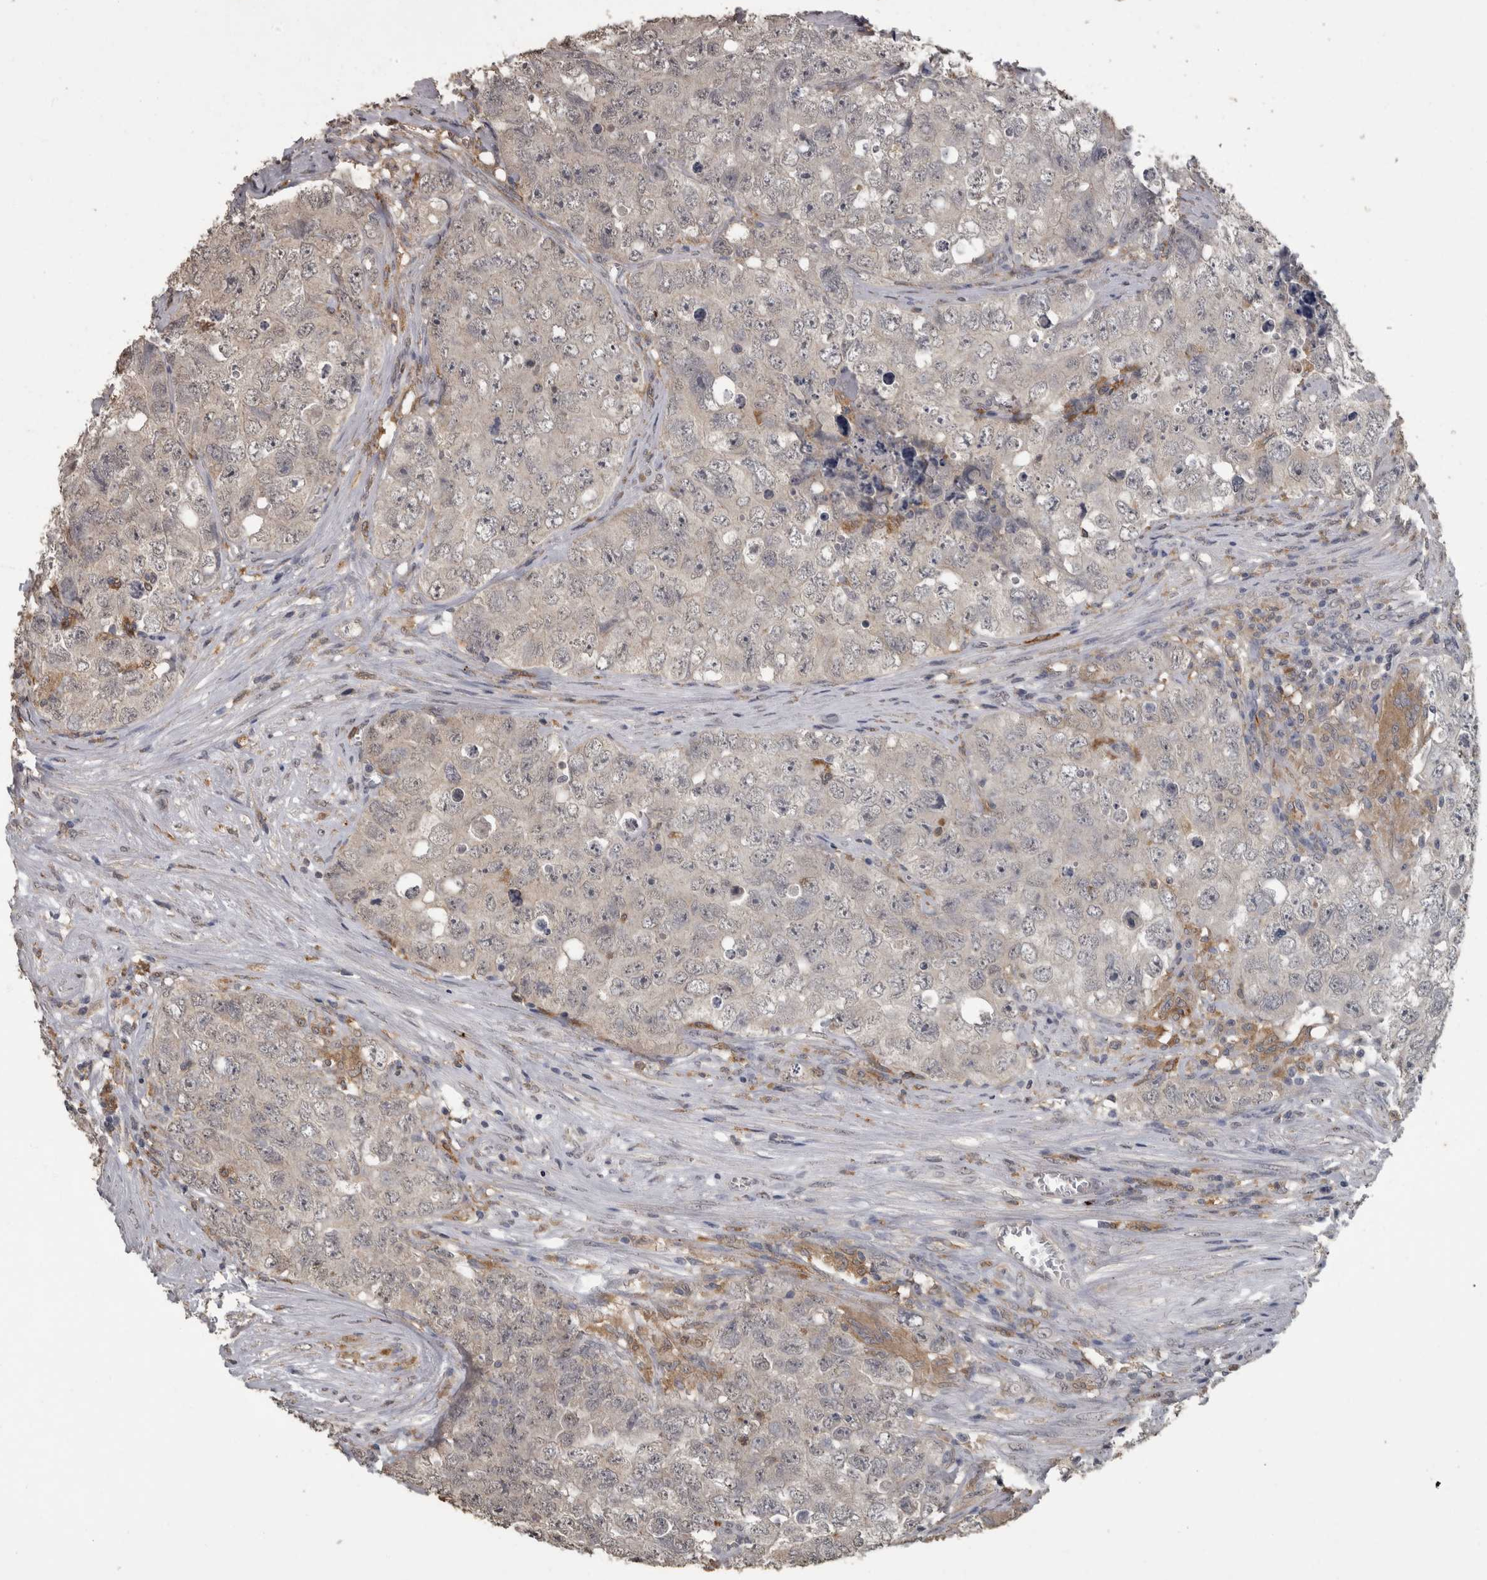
{"staining": {"intensity": "negative", "quantity": "none", "location": "none"}, "tissue": "testis cancer", "cell_type": "Tumor cells", "image_type": "cancer", "snomed": [{"axis": "morphology", "description": "Seminoma, NOS"}, {"axis": "morphology", "description": "Carcinoma, Embryonal, NOS"}, {"axis": "topography", "description": "Testis"}], "caption": "This is a micrograph of IHC staining of testis cancer, which shows no staining in tumor cells.", "gene": "PIK3AP1", "patient": {"sex": "male", "age": 43}}